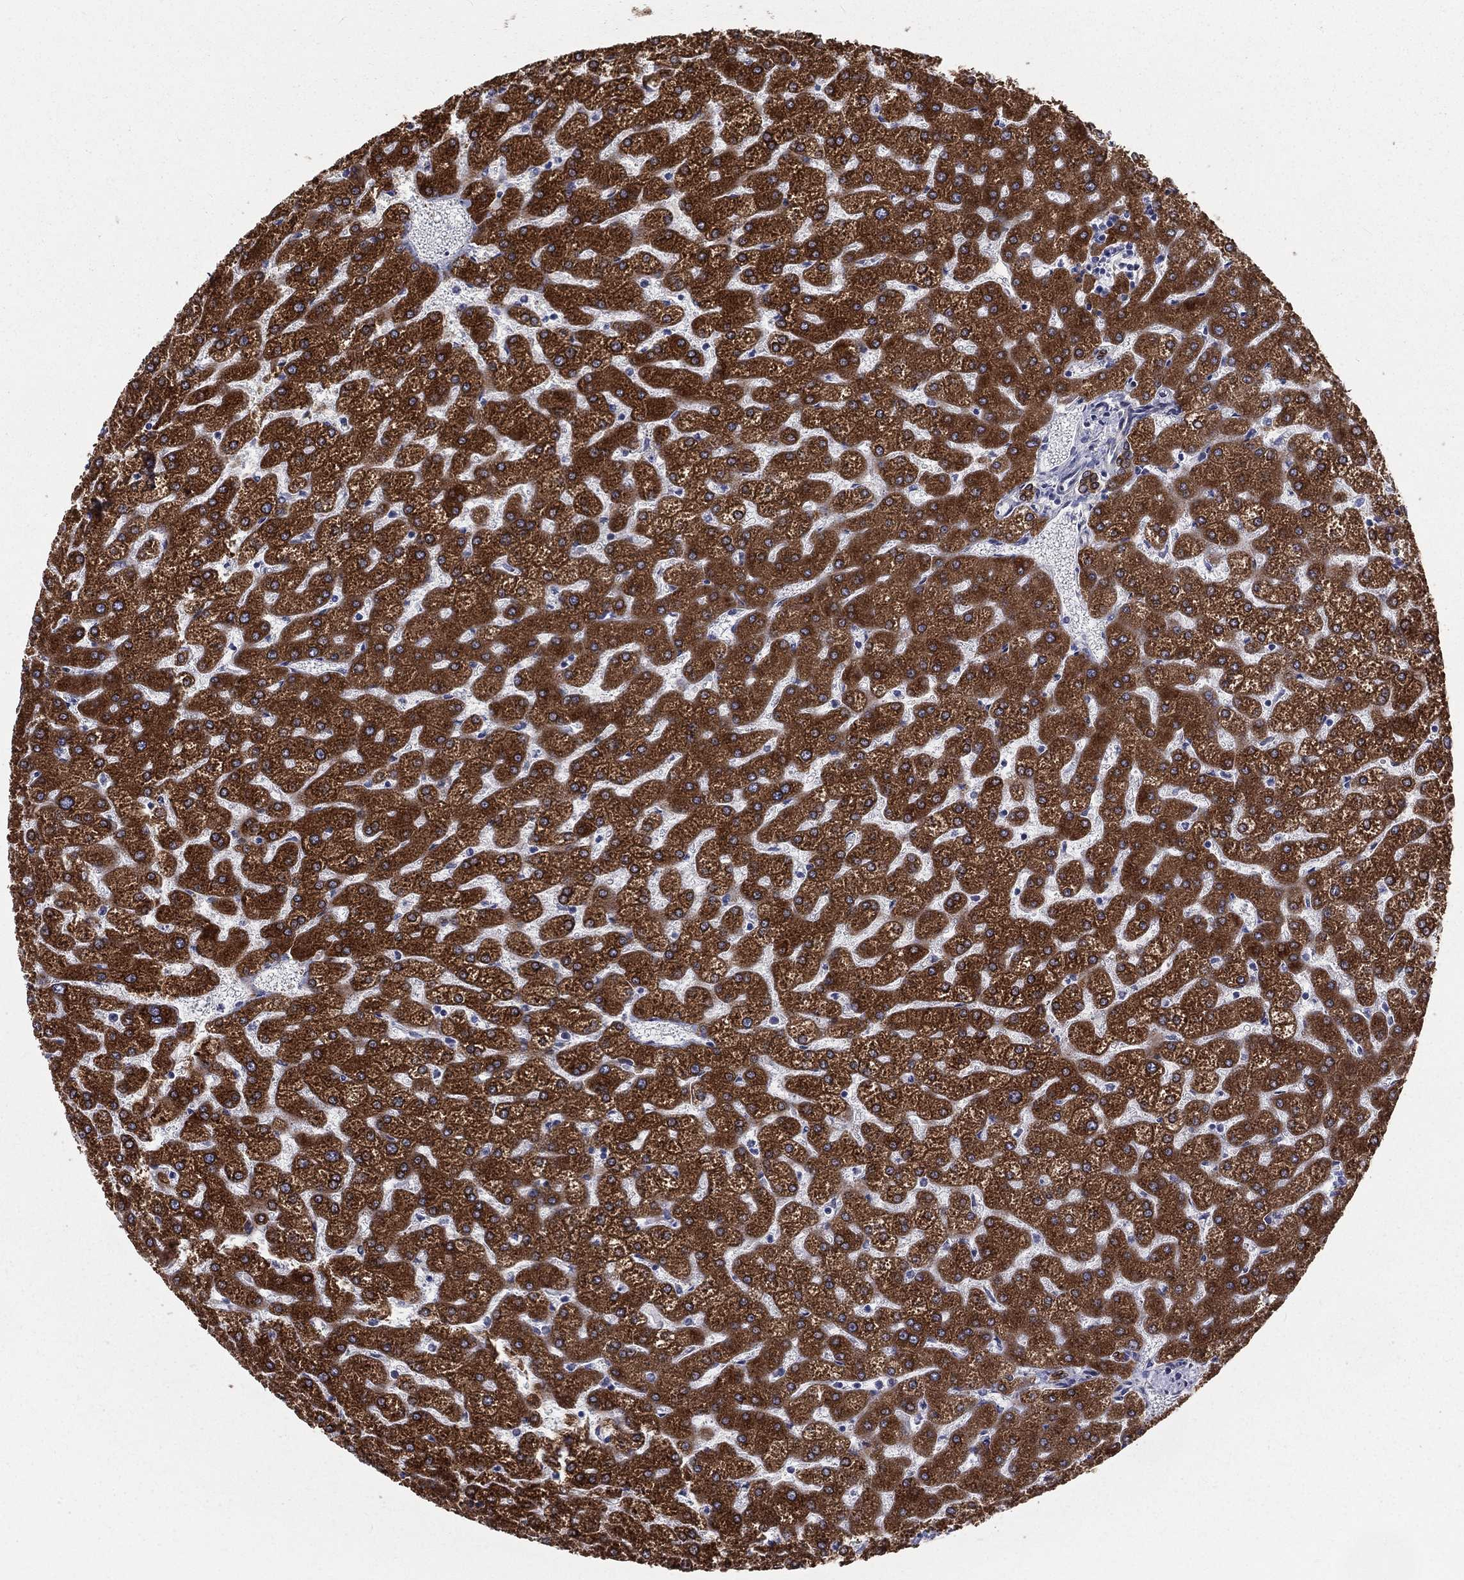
{"staining": {"intensity": "moderate", "quantity": ">75%", "location": "cytoplasmic/membranous"}, "tissue": "liver", "cell_type": "Cholangiocytes", "image_type": "normal", "snomed": [{"axis": "morphology", "description": "Normal tissue, NOS"}, {"axis": "topography", "description": "Liver"}], "caption": "Brown immunohistochemical staining in benign human liver displays moderate cytoplasmic/membranous expression in about >75% of cholangiocytes.", "gene": "PGRMC1", "patient": {"sex": "female", "age": 32}}